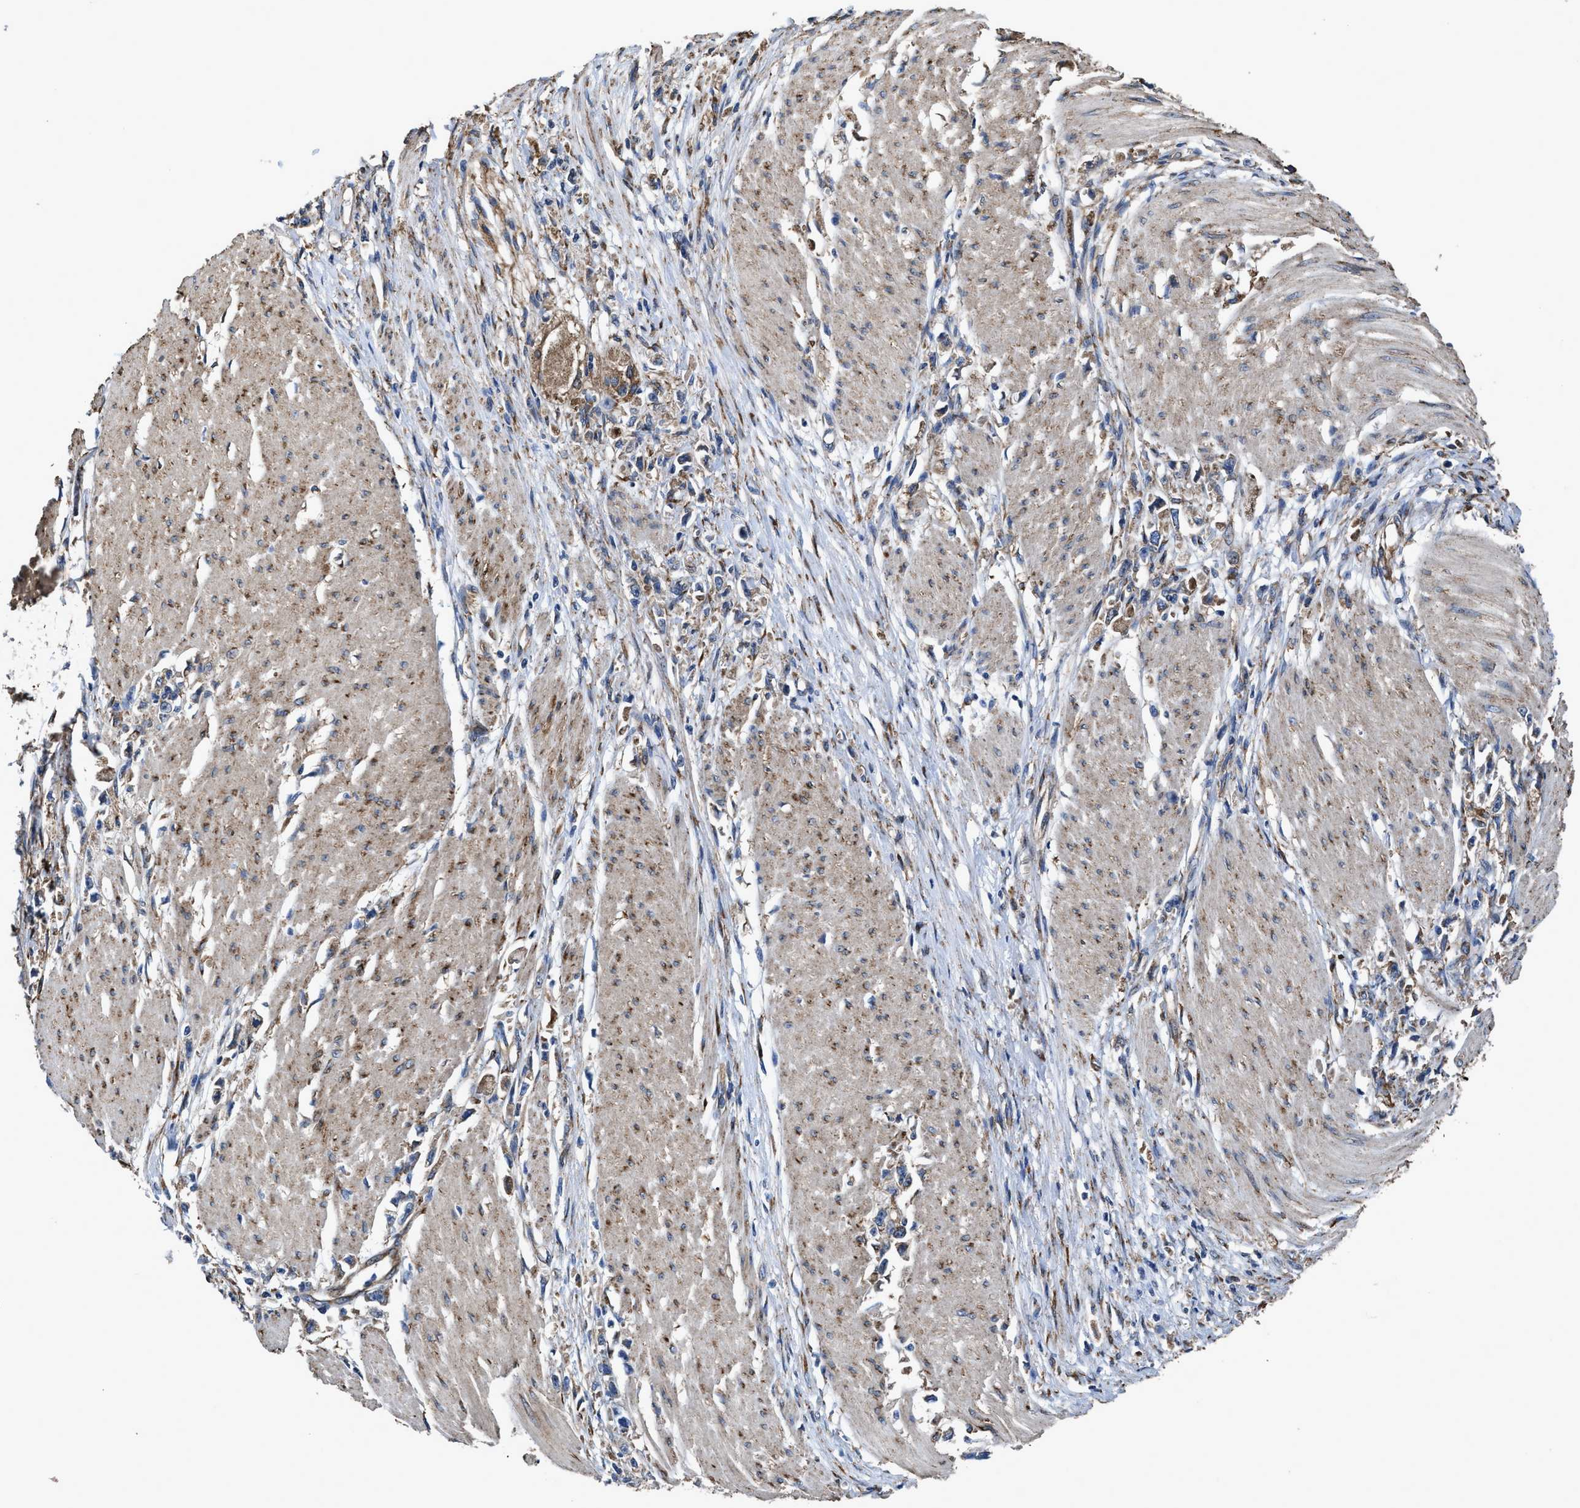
{"staining": {"intensity": "moderate", "quantity": "25%-75%", "location": "cytoplasmic/membranous"}, "tissue": "stomach cancer", "cell_type": "Tumor cells", "image_type": "cancer", "snomed": [{"axis": "morphology", "description": "Adenocarcinoma, NOS"}, {"axis": "topography", "description": "Stomach"}], "caption": "This histopathology image reveals stomach cancer stained with IHC to label a protein in brown. The cytoplasmic/membranous of tumor cells show moderate positivity for the protein. Nuclei are counter-stained blue.", "gene": "IDNK", "patient": {"sex": "female", "age": 59}}